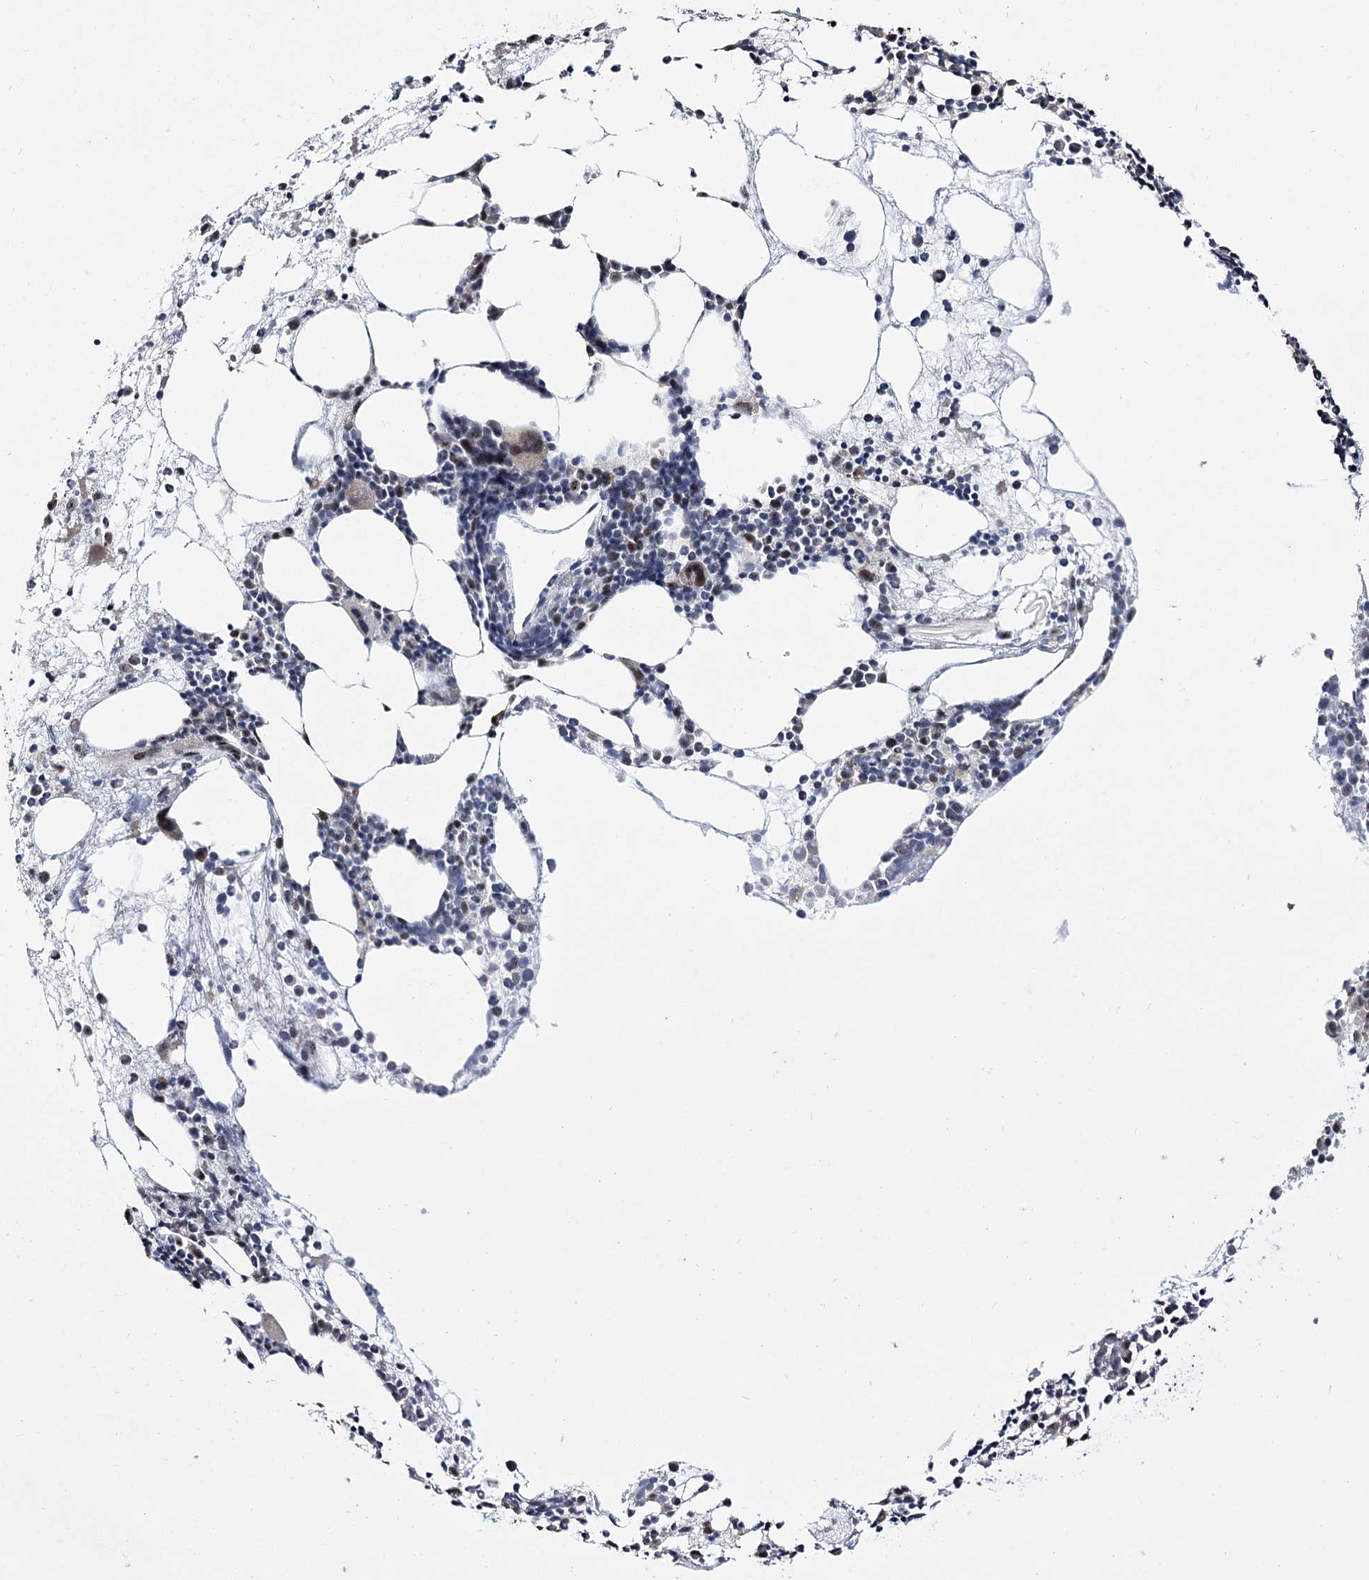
{"staining": {"intensity": "moderate", "quantity": "<25%", "location": "nuclear"}, "tissue": "bone marrow", "cell_type": "Hematopoietic cells", "image_type": "normal", "snomed": [{"axis": "morphology", "description": "Normal tissue, NOS"}, {"axis": "topography", "description": "Bone marrow"}], "caption": "Human bone marrow stained for a protein (brown) displays moderate nuclear positive expression in about <25% of hematopoietic cells.", "gene": "DDX50", "patient": {"sex": "female", "age": 89}}